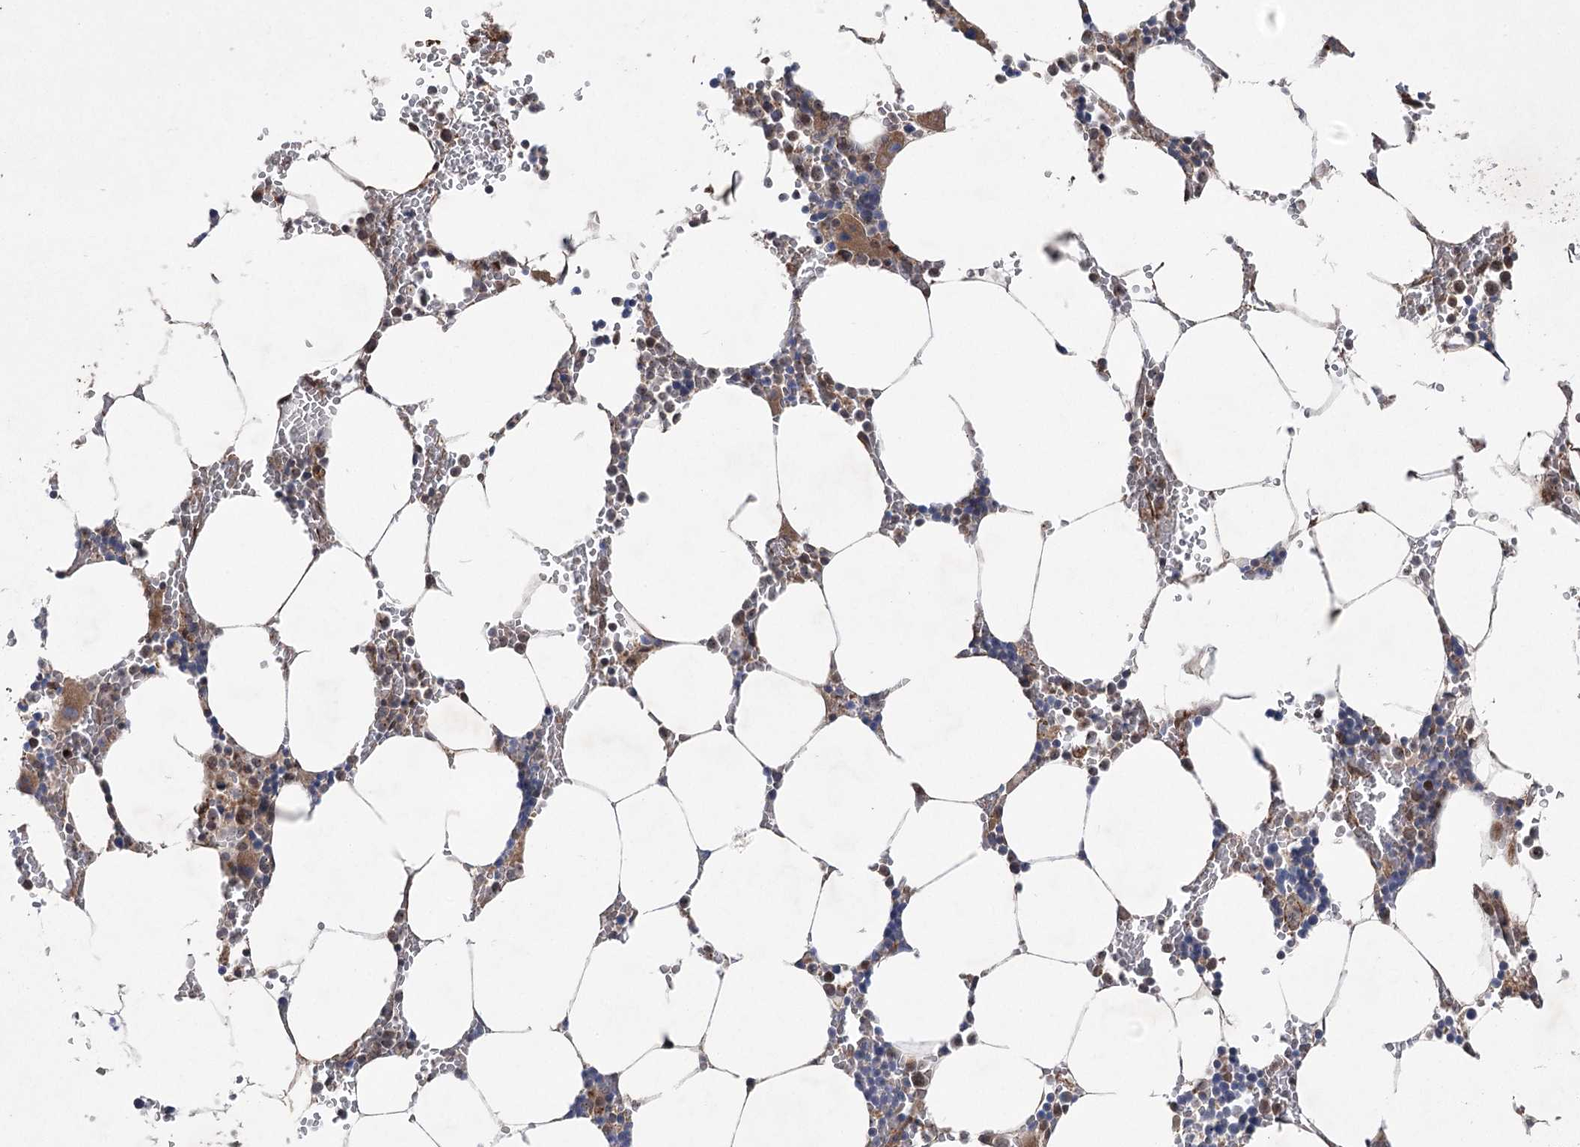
{"staining": {"intensity": "moderate", "quantity": "<25%", "location": "cytoplasmic/membranous"}, "tissue": "bone marrow", "cell_type": "Hematopoietic cells", "image_type": "normal", "snomed": [{"axis": "morphology", "description": "Normal tissue, NOS"}, {"axis": "topography", "description": "Bone marrow"}], "caption": "Bone marrow stained with DAB (3,3'-diaminobenzidine) immunohistochemistry demonstrates low levels of moderate cytoplasmic/membranous expression in approximately <25% of hematopoietic cells. Immunohistochemistry stains the protein of interest in brown and the nuclei are stained blue.", "gene": "METTL24", "patient": {"sex": "male", "age": 70}}